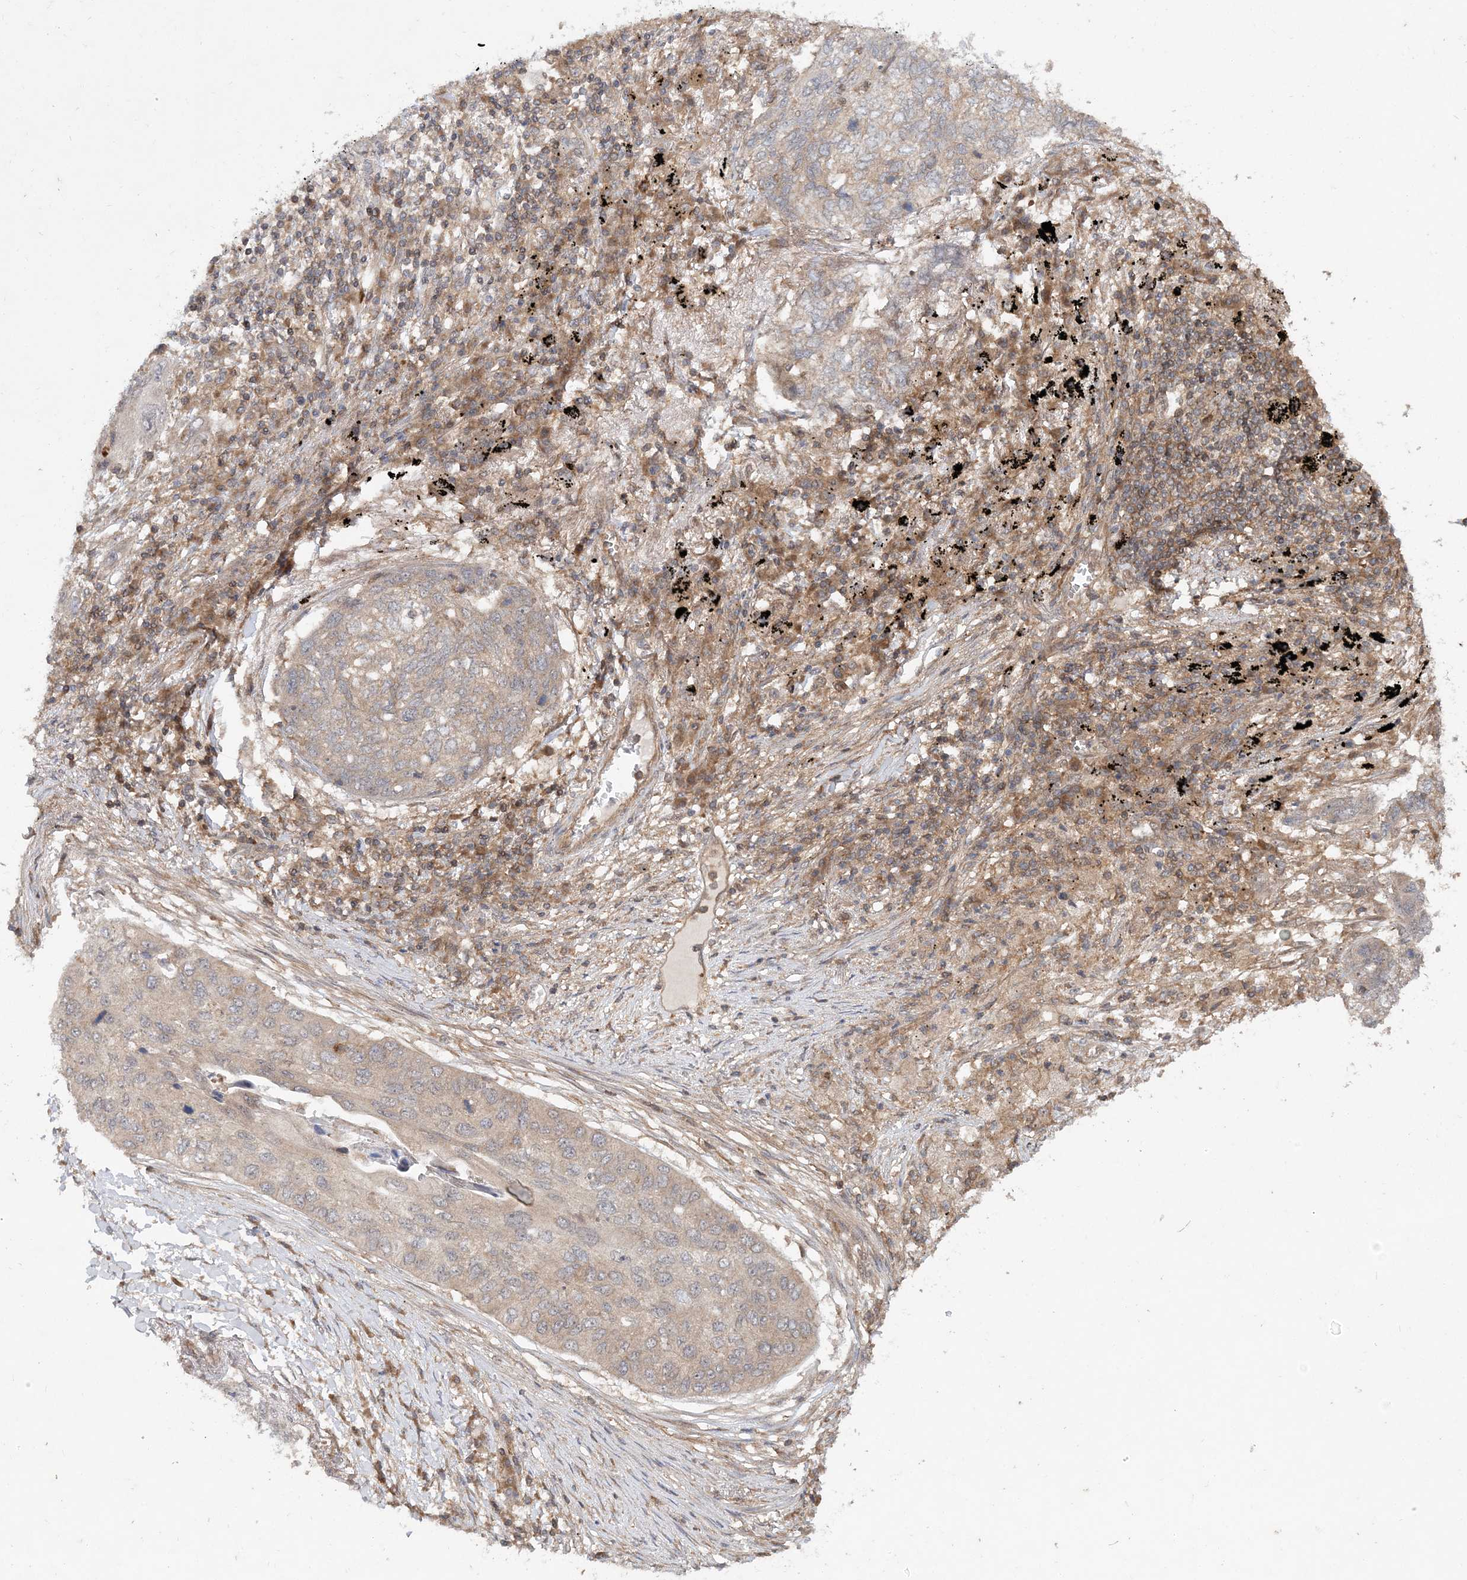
{"staining": {"intensity": "negative", "quantity": "none", "location": "none"}, "tissue": "lung cancer", "cell_type": "Tumor cells", "image_type": "cancer", "snomed": [{"axis": "morphology", "description": "Squamous cell carcinoma, NOS"}, {"axis": "topography", "description": "Lung"}], "caption": "The photomicrograph demonstrates no significant positivity in tumor cells of lung cancer (squamous cell carcinoma). Brightfield microscopy of IHC stained with DAB (3,3'-diaminobenzidine) (brown) and hematoxylin (blue), captured at high magnification.", "gene": "TMEM9B", "patient": {"sex": "female", "age": 63}}